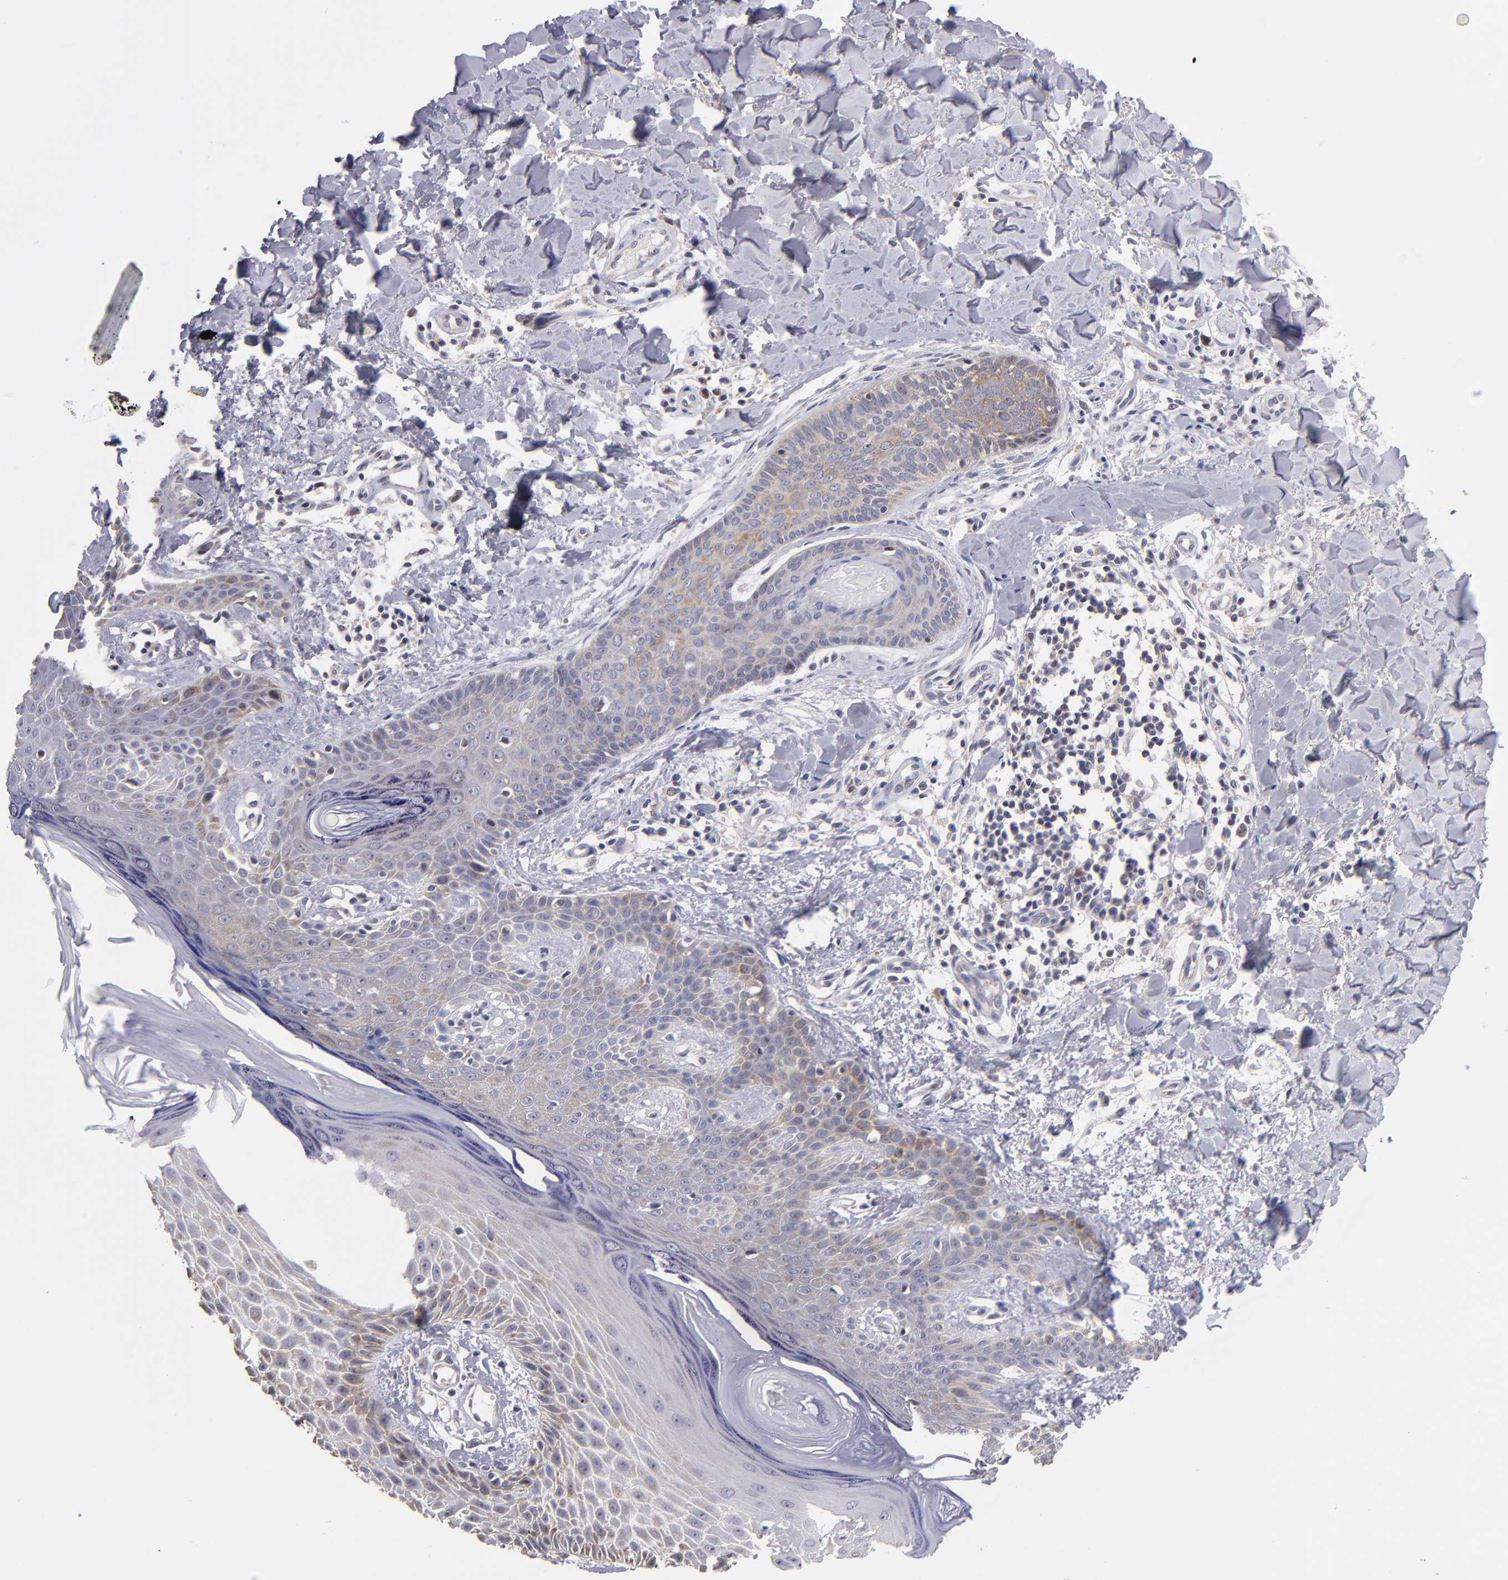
{"staining": {"intensity": "weak", "quantity": ">75%", "location": "cytoplasmic/membranous"}, "tissue": "skin cancer", "cell_type": "Tumor cells", "image_type": "cancer", "snomed": [{"axis": "morphology", "description": "Basal cell carcinoma"}, {"axis": "topography", "description": "Skin"}], "caption": "High-magnification brightfield microscopy of skin cancer stained with DAB (3,3'-diaminobenzidine) (brown) and counterstained with hematoxylin (blue). tumor cells exhibit weak cytoplasmic/membranous staining is identified in about>75% of cells.", "gene": "EIF3L", "patient": {"sex": "male", "age": 67}}